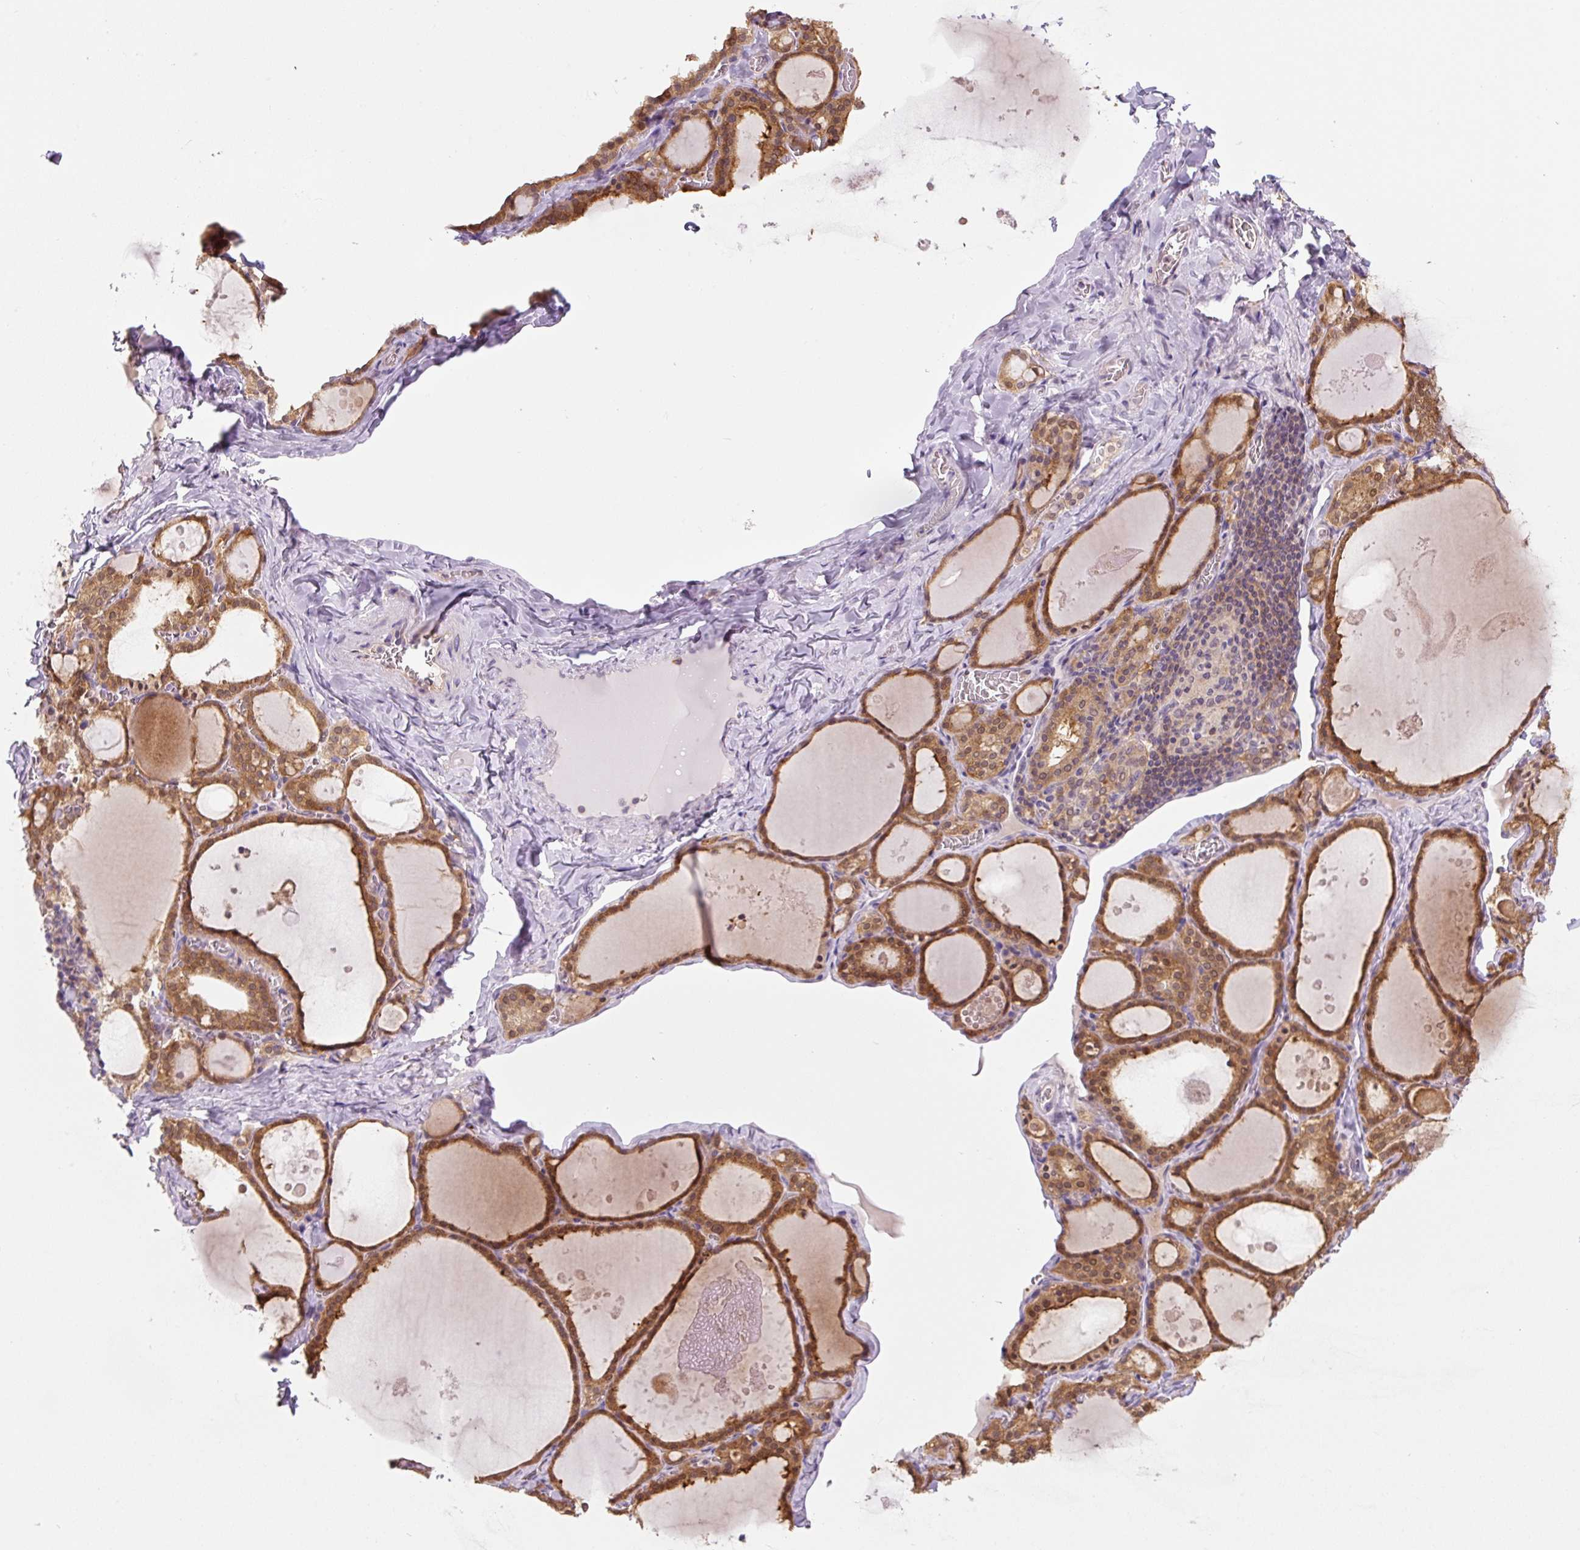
{"staining": {"intensity": "moderate", "quantity": ">75%", "location": "cytoplasmic/membranous"}, "tissue": "thyroid gland", "cell_type": "Glandular cells", "image_type": "normal", "snomed": [{"axis": "morphology", "description": "Normal tissue, NOS"}, {"axis": "topography", "description": "Thyroid gland"}], "caption": "Immunohistochemical staining of unremarkable thyroid gland exhibits >75% levels of moderate cytoplasmic/membranous protein staining in about >75% of glandular cells.", "gene": "SPSB2", "patient": {"sex": "male", "age": 56}}